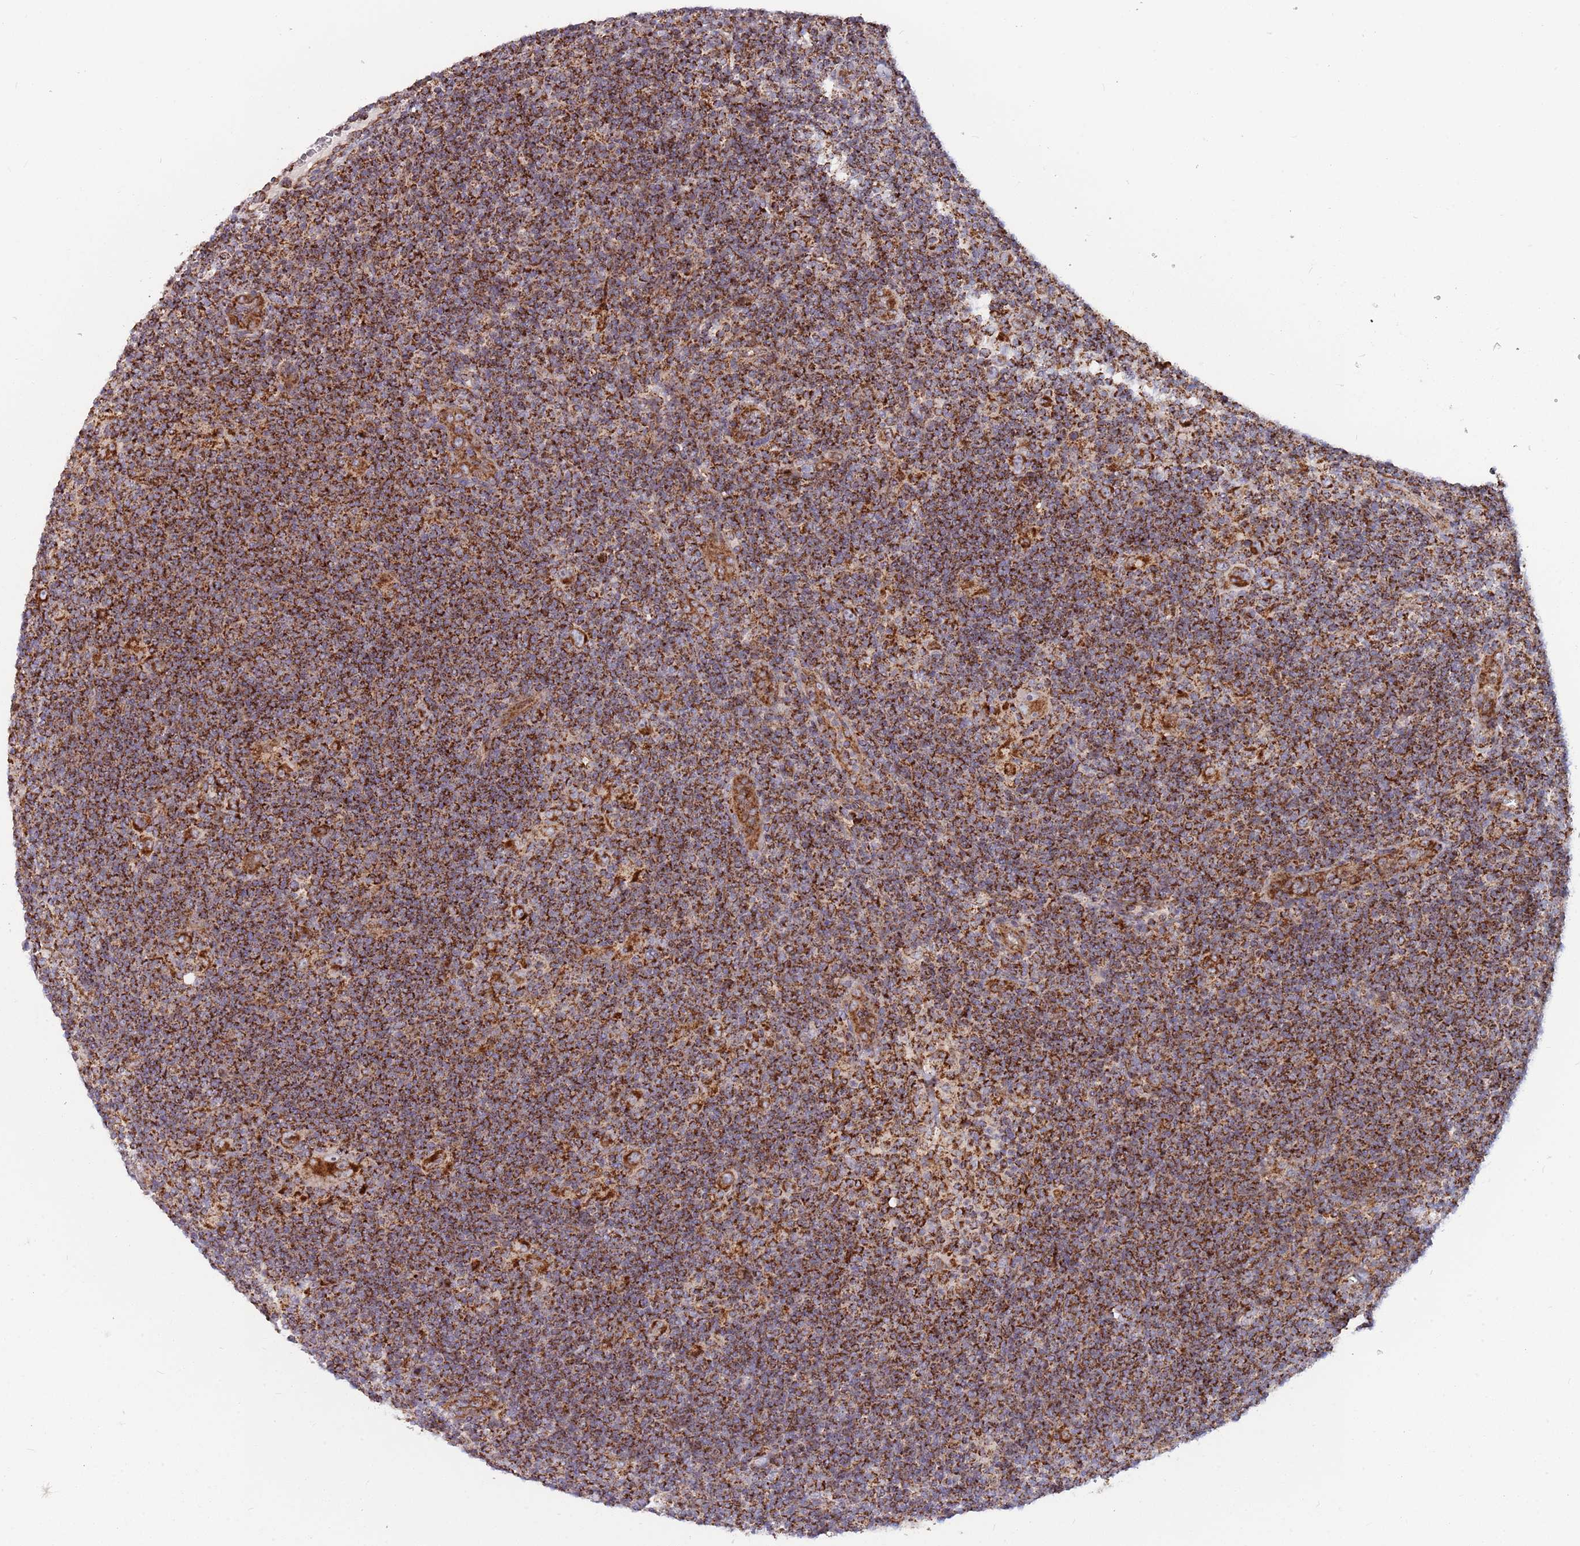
{"staining": {"intensity": "strong", "quantity": ">75%", "location": "cytoplasmic/membranous"}, "tissue": "lymphoma", "cell_type": "Tumor cells", "image_type": "cancer", "snomed": [{"axis": "morphology", "description": "Hodgkin's disease, NOS"}, {"axis": "topography", "description": "Lymph node"}], "caption": "Tumor cells show high levels of strong cytoplasmic/membranous expression in about >75% of cells in Hodgkin's disease.", "gene": "ATP5PD", "patient": {"sex": "female", "age": 57}}